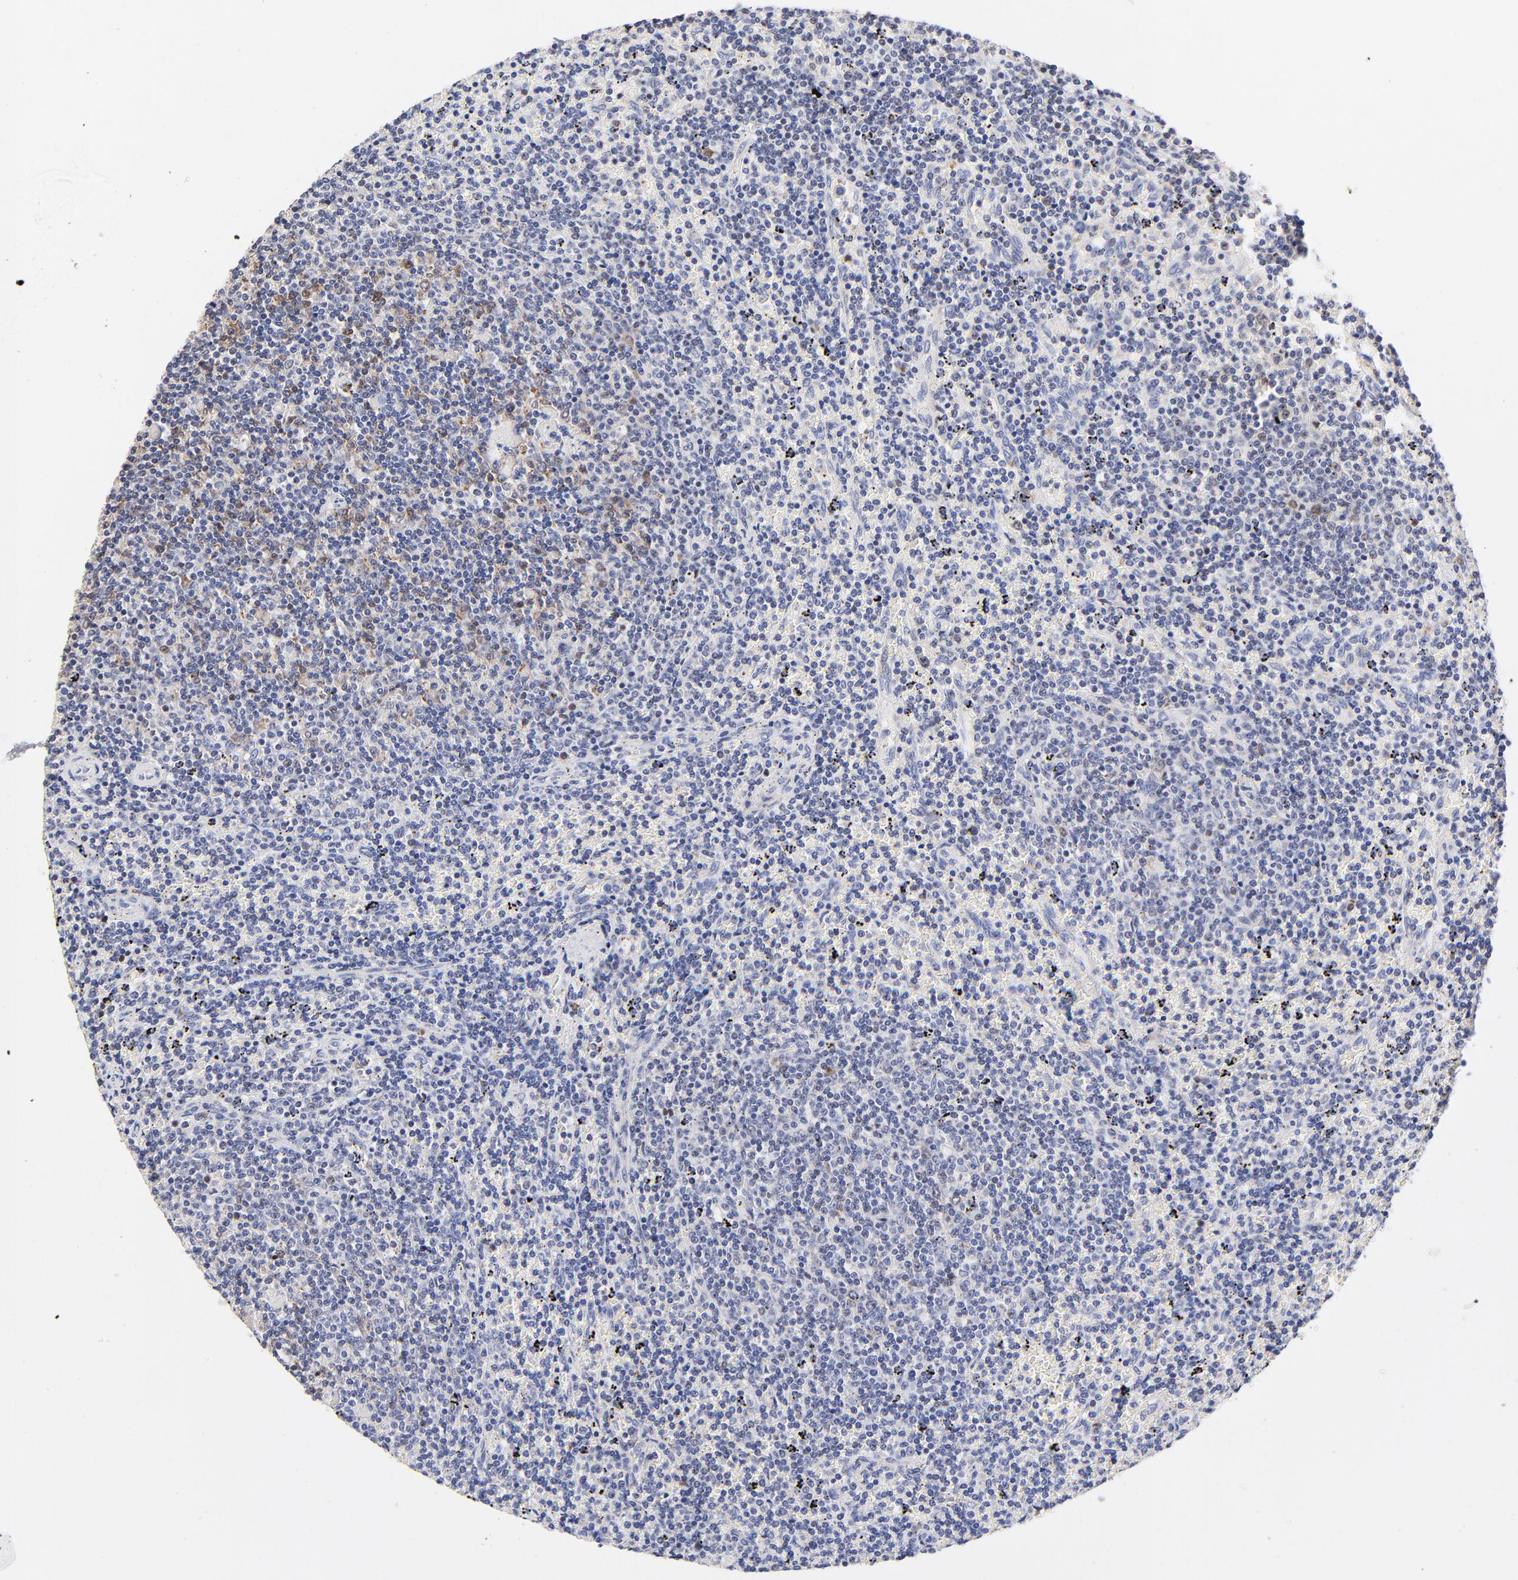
{"staining": {"intensity": "negative", "quantity": "none", "location": "none"}, "tissue": "lymphoma", "cell_type": "Tumor cells", "image_type": "cancer", "snomed": [{"axis": "morphology", "description": "Malignant lymphoma, non-Hodgkin's type, Low grade"}, {"axis": "topography", "description": "Spleen"}], "caption": "Protein analysis of lymphoma reveals no significant expression in tumor cells. (Immunohistochemistry, brightfield microscopy, high magnification).", "gene": "ZNF155", "patient": {"sex": "female", "age": 50}}